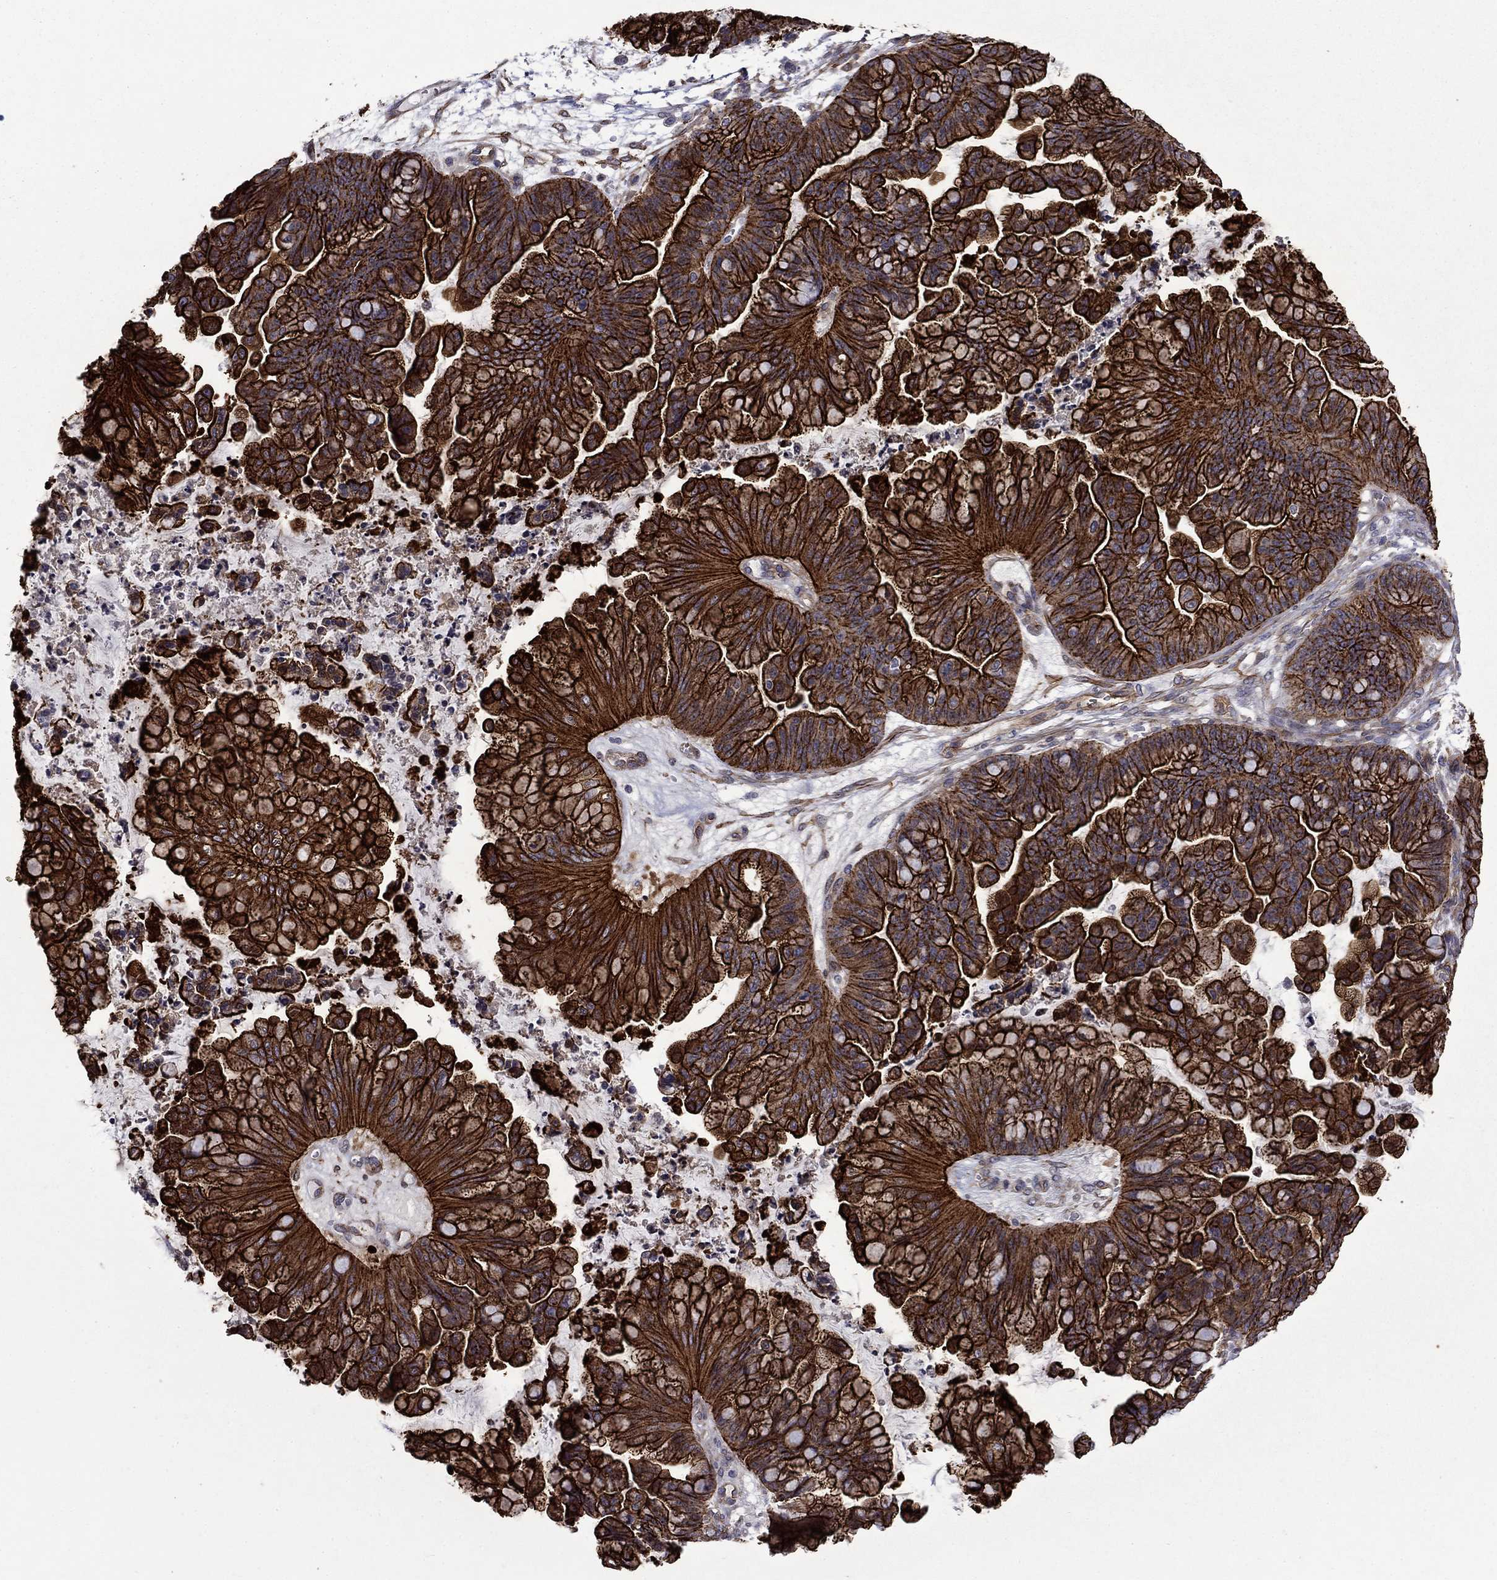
{"staining": {"intensity": "strong", "quantity": ">75%", "location": "cytoplasmic/membranous"}, "tissue": "ovarian cancer", "cell_type": "Tumor cells", "image_type": "cancer", "snomed": [{"axis": "morphology", "description": "Cystadenocarcinoma, mucinous, NOS"}, {"axis": "topography", "description": "Ovary"}], "caption": "Immunohistochemistry image of human ovarian mucinous cystadenocarcinoma stained for a protein (brown), which reveals high levels of strong cytoplasmic/membranous expression in about >75% of tumor cells.", "gene": "LMO7", "patient": {"sex": "female", "age": 67}}